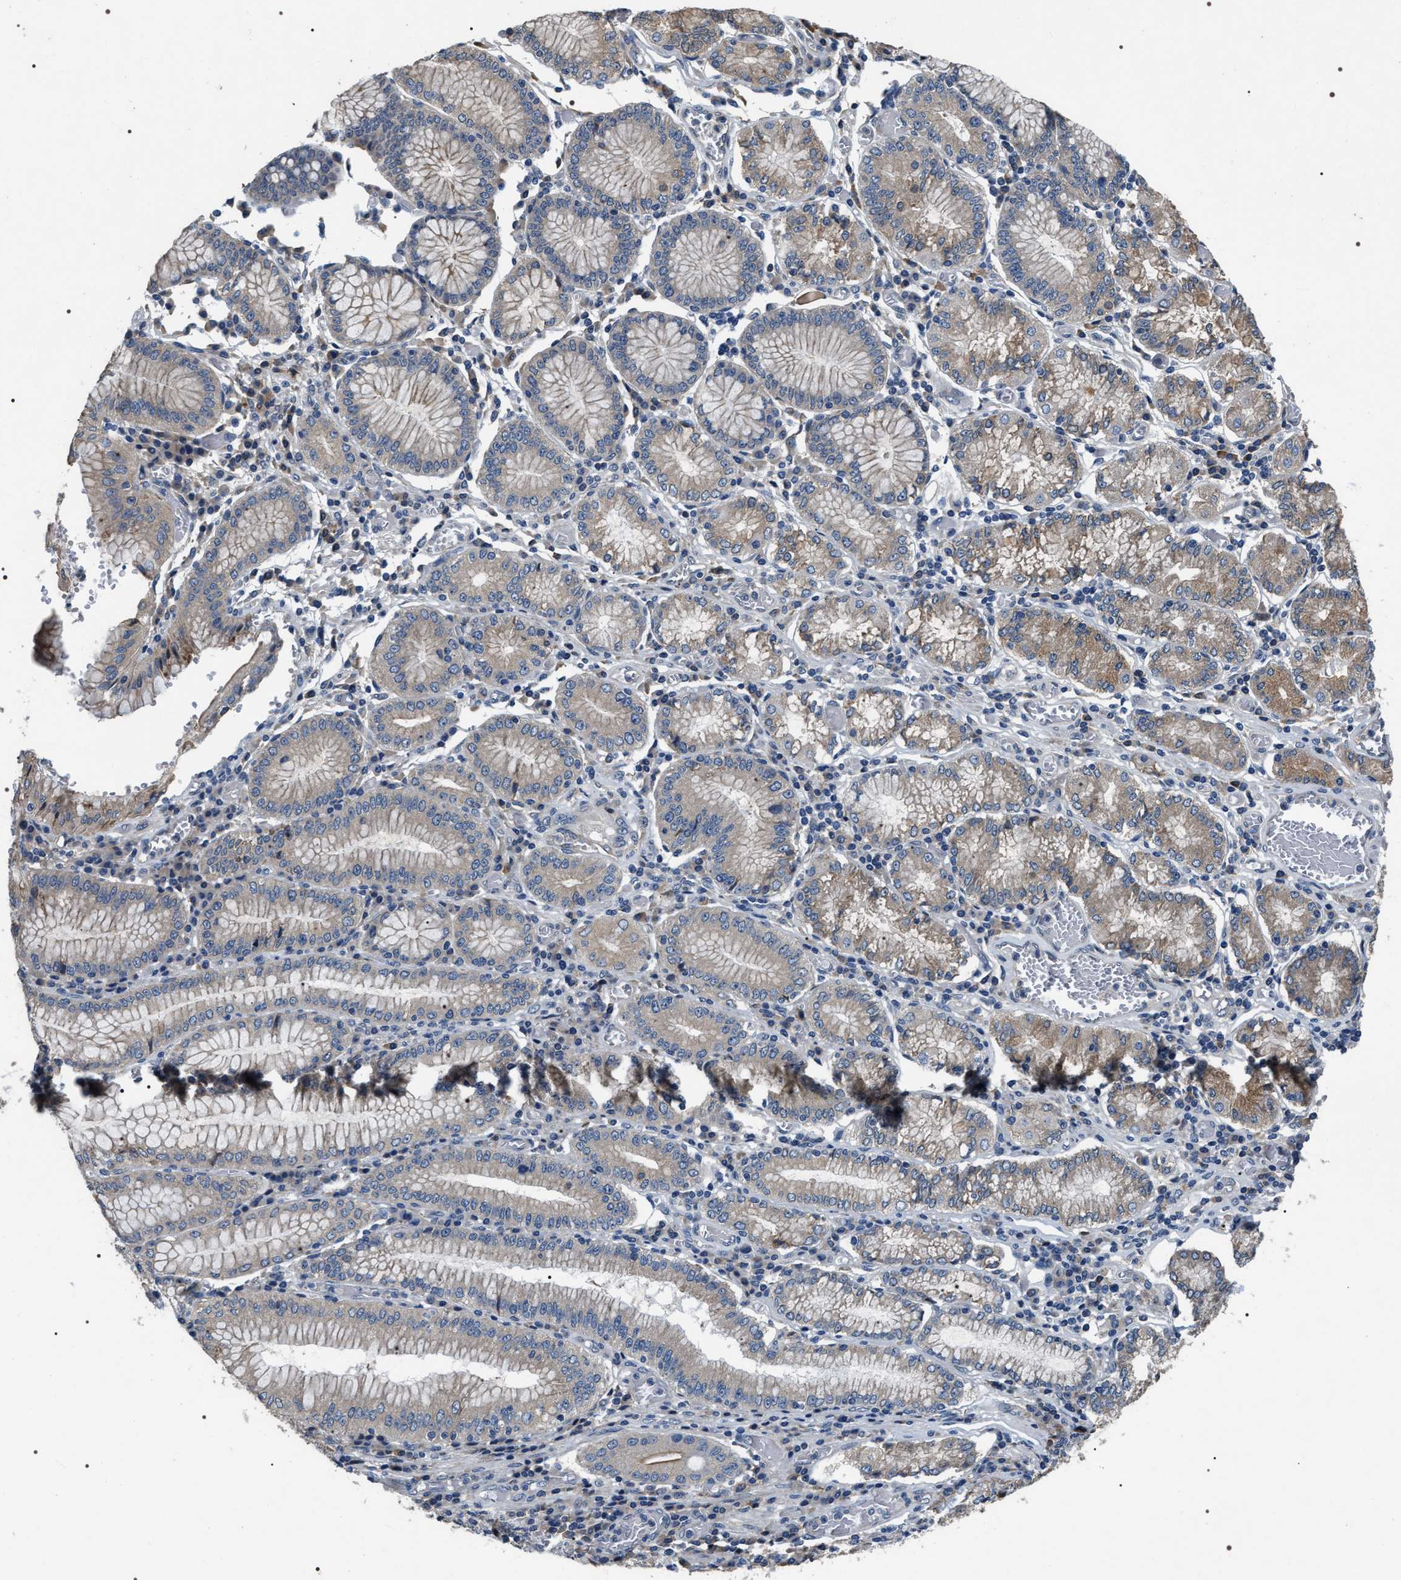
{"staining": {"intensity": "weak", "quantity": "25%-75%", "location": "cytoplasmic/membranous"}, "tissue": "stomach cancer", "cell_type": "Tumor cells", "image_type": "cancer", "snomed": [{"axis": "morphology", "description": "Adenocarcinoma, NOS"}, {"axis": "topography", "description": "Stomach"}], "caption": "This is a photomicrograph of immunohistochemistry staining of adenocarcinoma (stomach), which shows weak staining in the cytoplasmic/membranous of tumor cells.", "gene": "IFT81", "patient": {"sex": "female", "age": 73}}